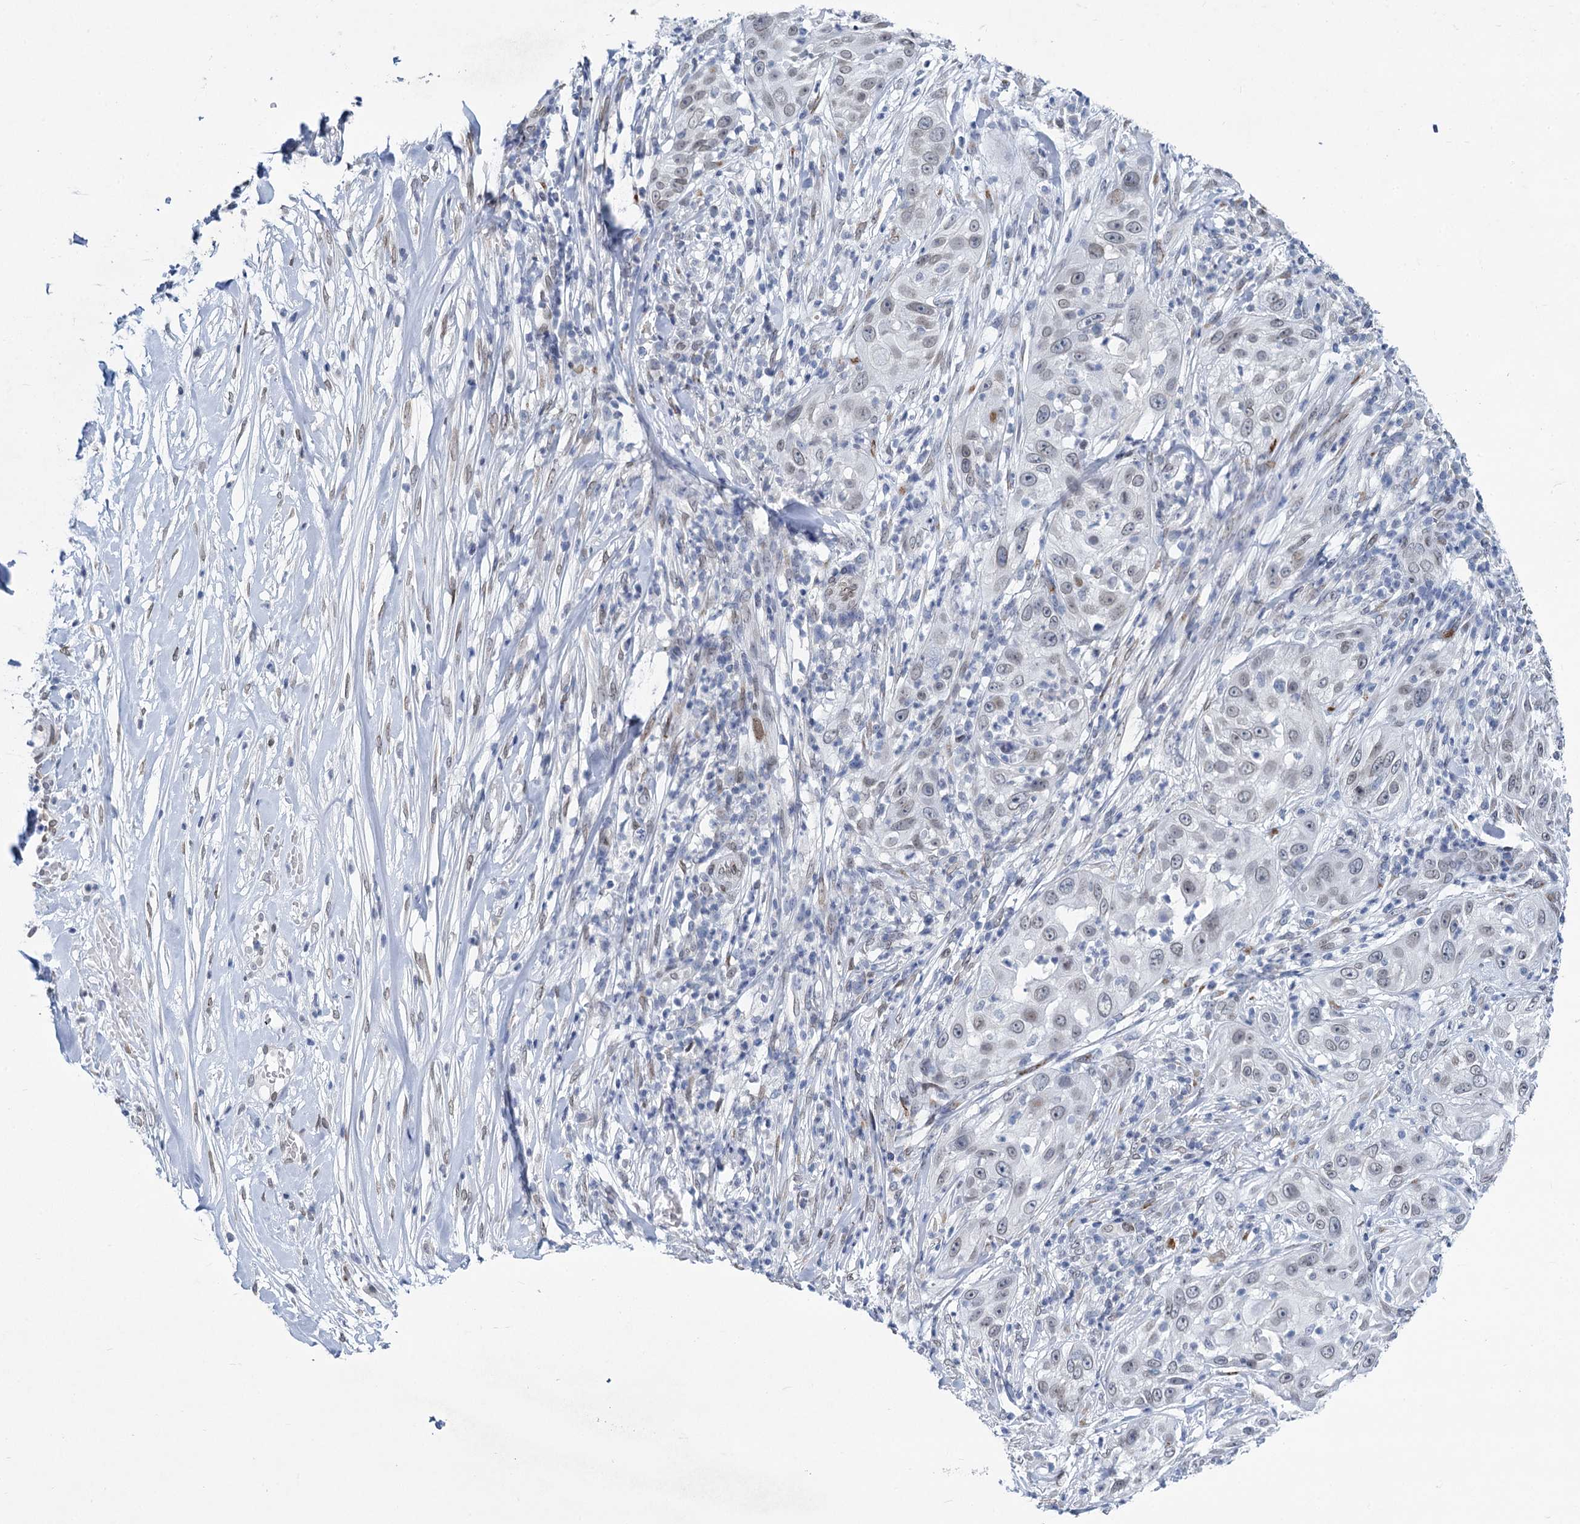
{"staining": {"intensity": "weak", "quantity": "<25%", "location": "nuclear"}, "tissue": "skin cancer", "cell_type": "Tumor cells", "image_type": "cancer", "snomed": [{"axis": "morphology", "description": "Squamous cell carcinoma, NOS"}, {"axis": "topography", "description": "Skin"}], "caption": "Tumor cells show no significant protein staining in skin cancer.", "gene": "PRSS35", "patient": {"sex": "female", "age": 44}}